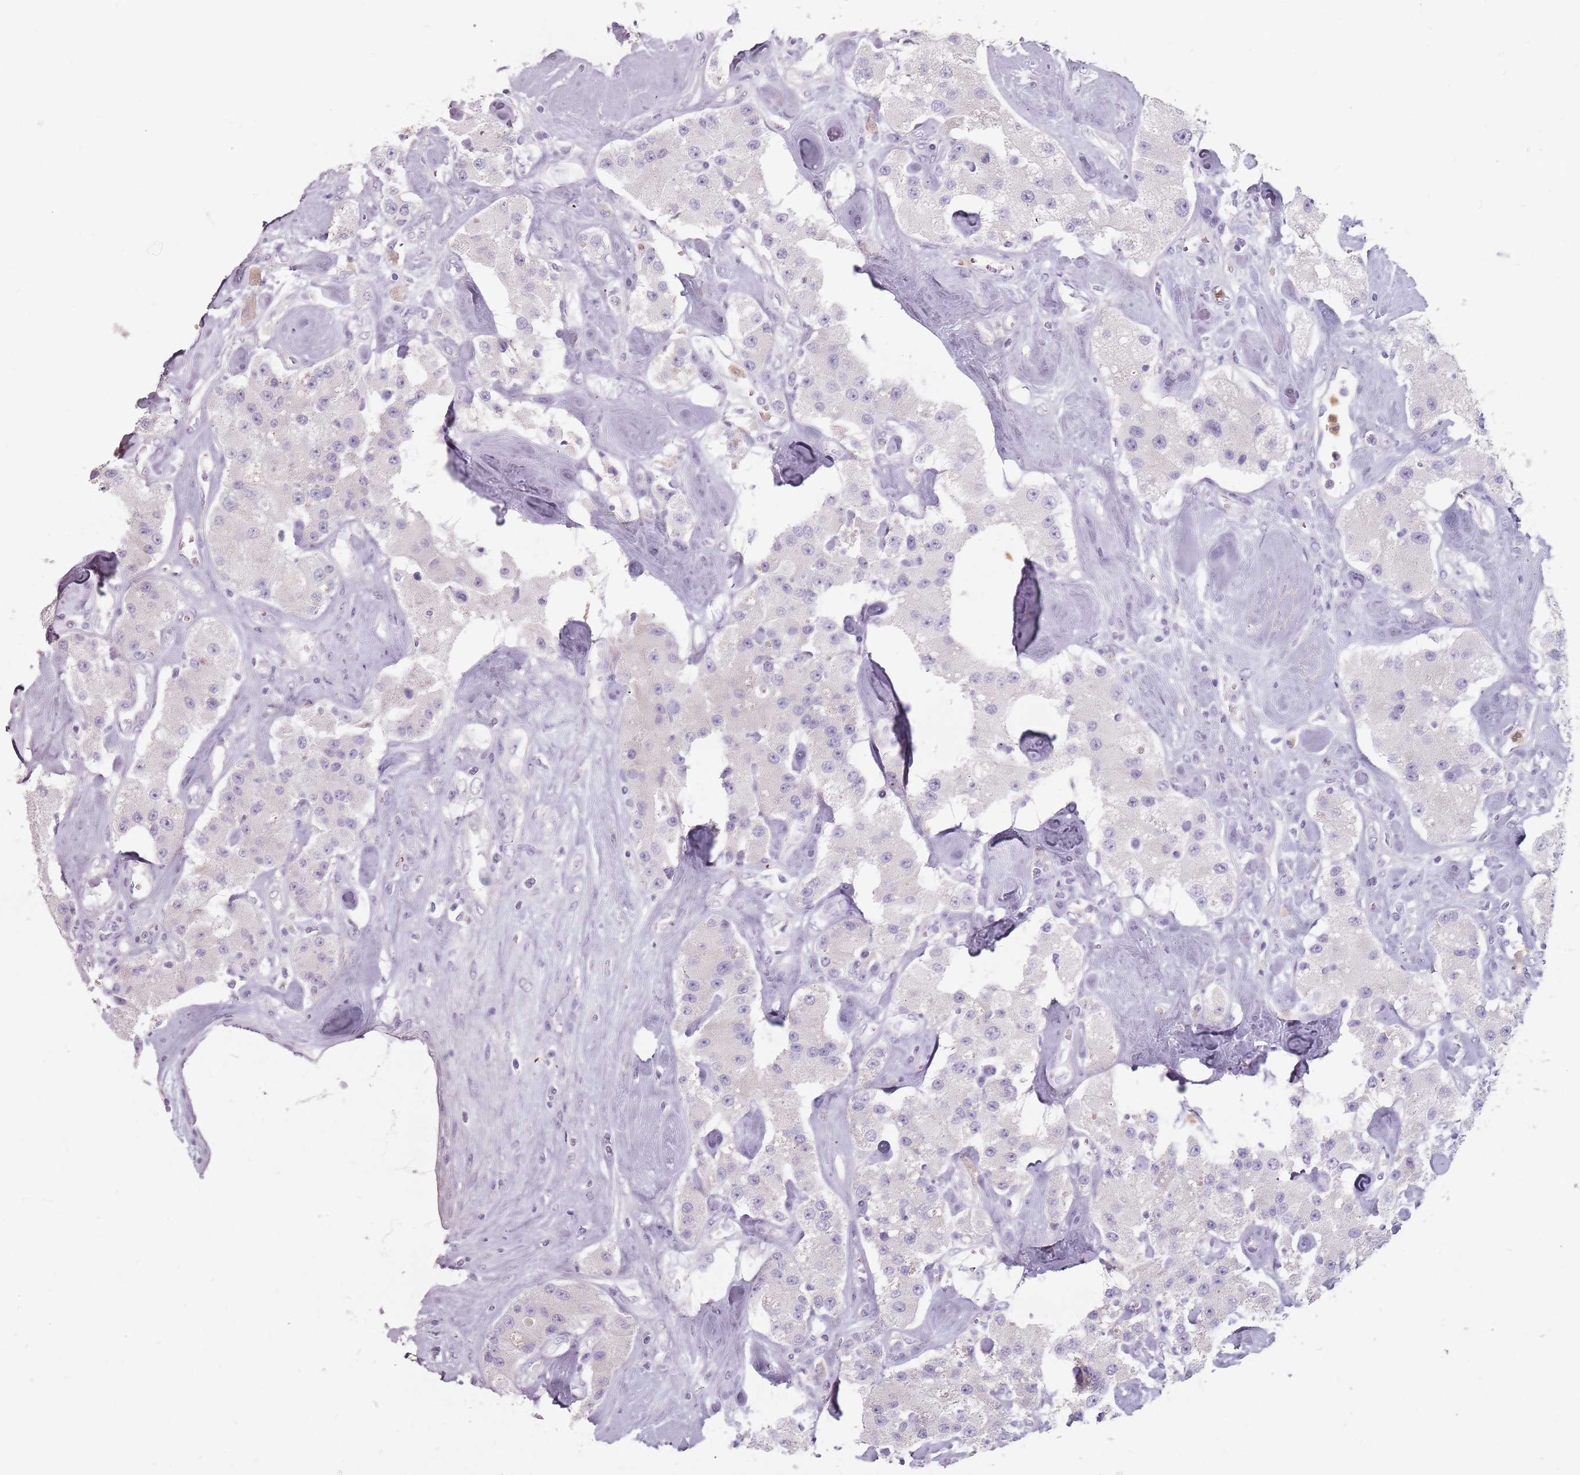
{"staining": {"intensity": "negative", "quantity": "none", "location": "none"}, "tissue": "carcinoid", "cell_type": "Tumor cells", "image_type": "cancer", "snomed": [{"axis": "morphology", "description": "Carcinoid, malignant, NOS"}, {"axis": "topography", "description": "Pancreas"}], "caption": "Protein analysis of carcinoid (malignant) demonstrates no significant expression in tumor cells.", "gene": "ZNF584", "patient": {"sex": "male", "age": 41}}